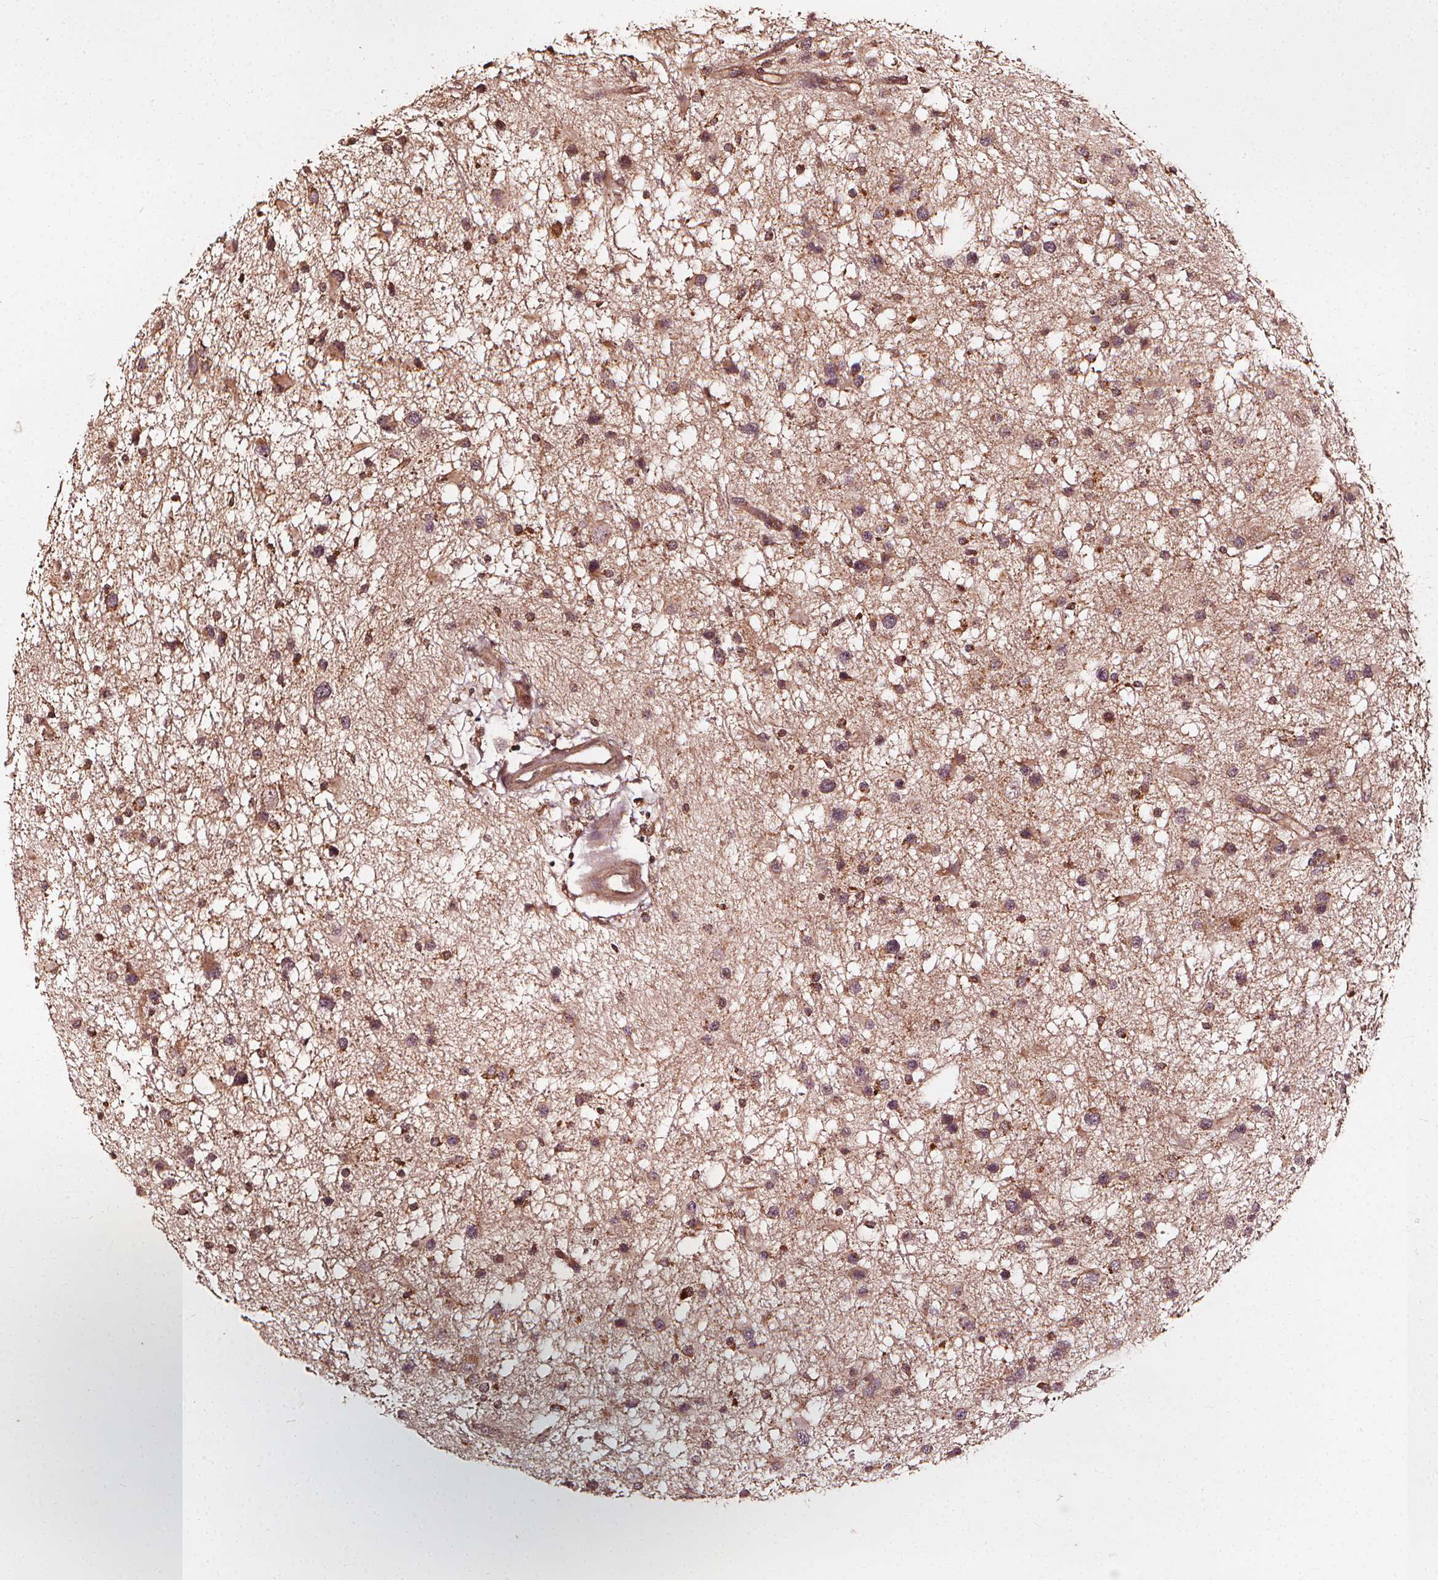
{"staining": {"intensity": "weak", "quantity": "25%-75%", "location": "cytoplasmic/membranous"}, "tissue": "glioma", "cell_type": "Tumor cells", "image_type": "cancer", "snomed": [{"axis": "morphology", "description": "Glioma, malignant, Low grade"}, {"axis": "topography", "description": "Brain"}], "caption": "A high-resolution image shows IHC staining of malignant glioma (low-grade), which displays weak cytoplasmic/membranous expression in approximately 25%-75% of tumor cells. (IHC, brightfield microscopy, high magnification).", "gene": "NPC1", "patient": {"sex": "female", "age": 32}}